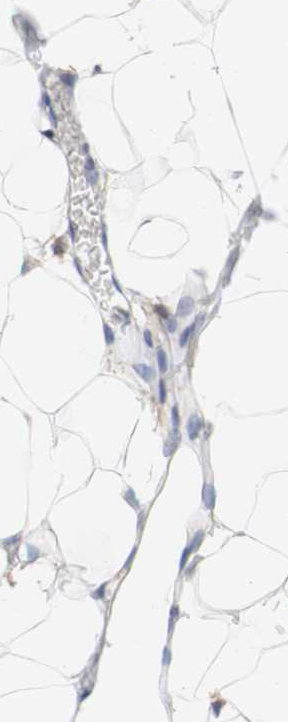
{"staining": {"intensity": "weak", "quantity": "25%-75%", "location": "cytoplasmic/membranous"}, "tissue": "adipose tissue", "cell_type": "Adipocytes", "image_type": "normal", "snomed": [{"axis": "morphology", "description": "Normal tissue, NOS"}, {"axis": "topography", "description": "Breast"}, {"axis": "topography", "description": "Adipose tissue"}], "caption": "IHC micrograph of unremarkable adipose tissue: adipose tissue stained using immunohistochemistry (IHC) demonstrates low levels of weak protein expression localized specifically in the cytoplasmic/membranous of adipocytes, appearing as a cytoplasmic/membranous brown color.", "gene": "PCDH7", "patient": {"sex": "female", "age": 25}}